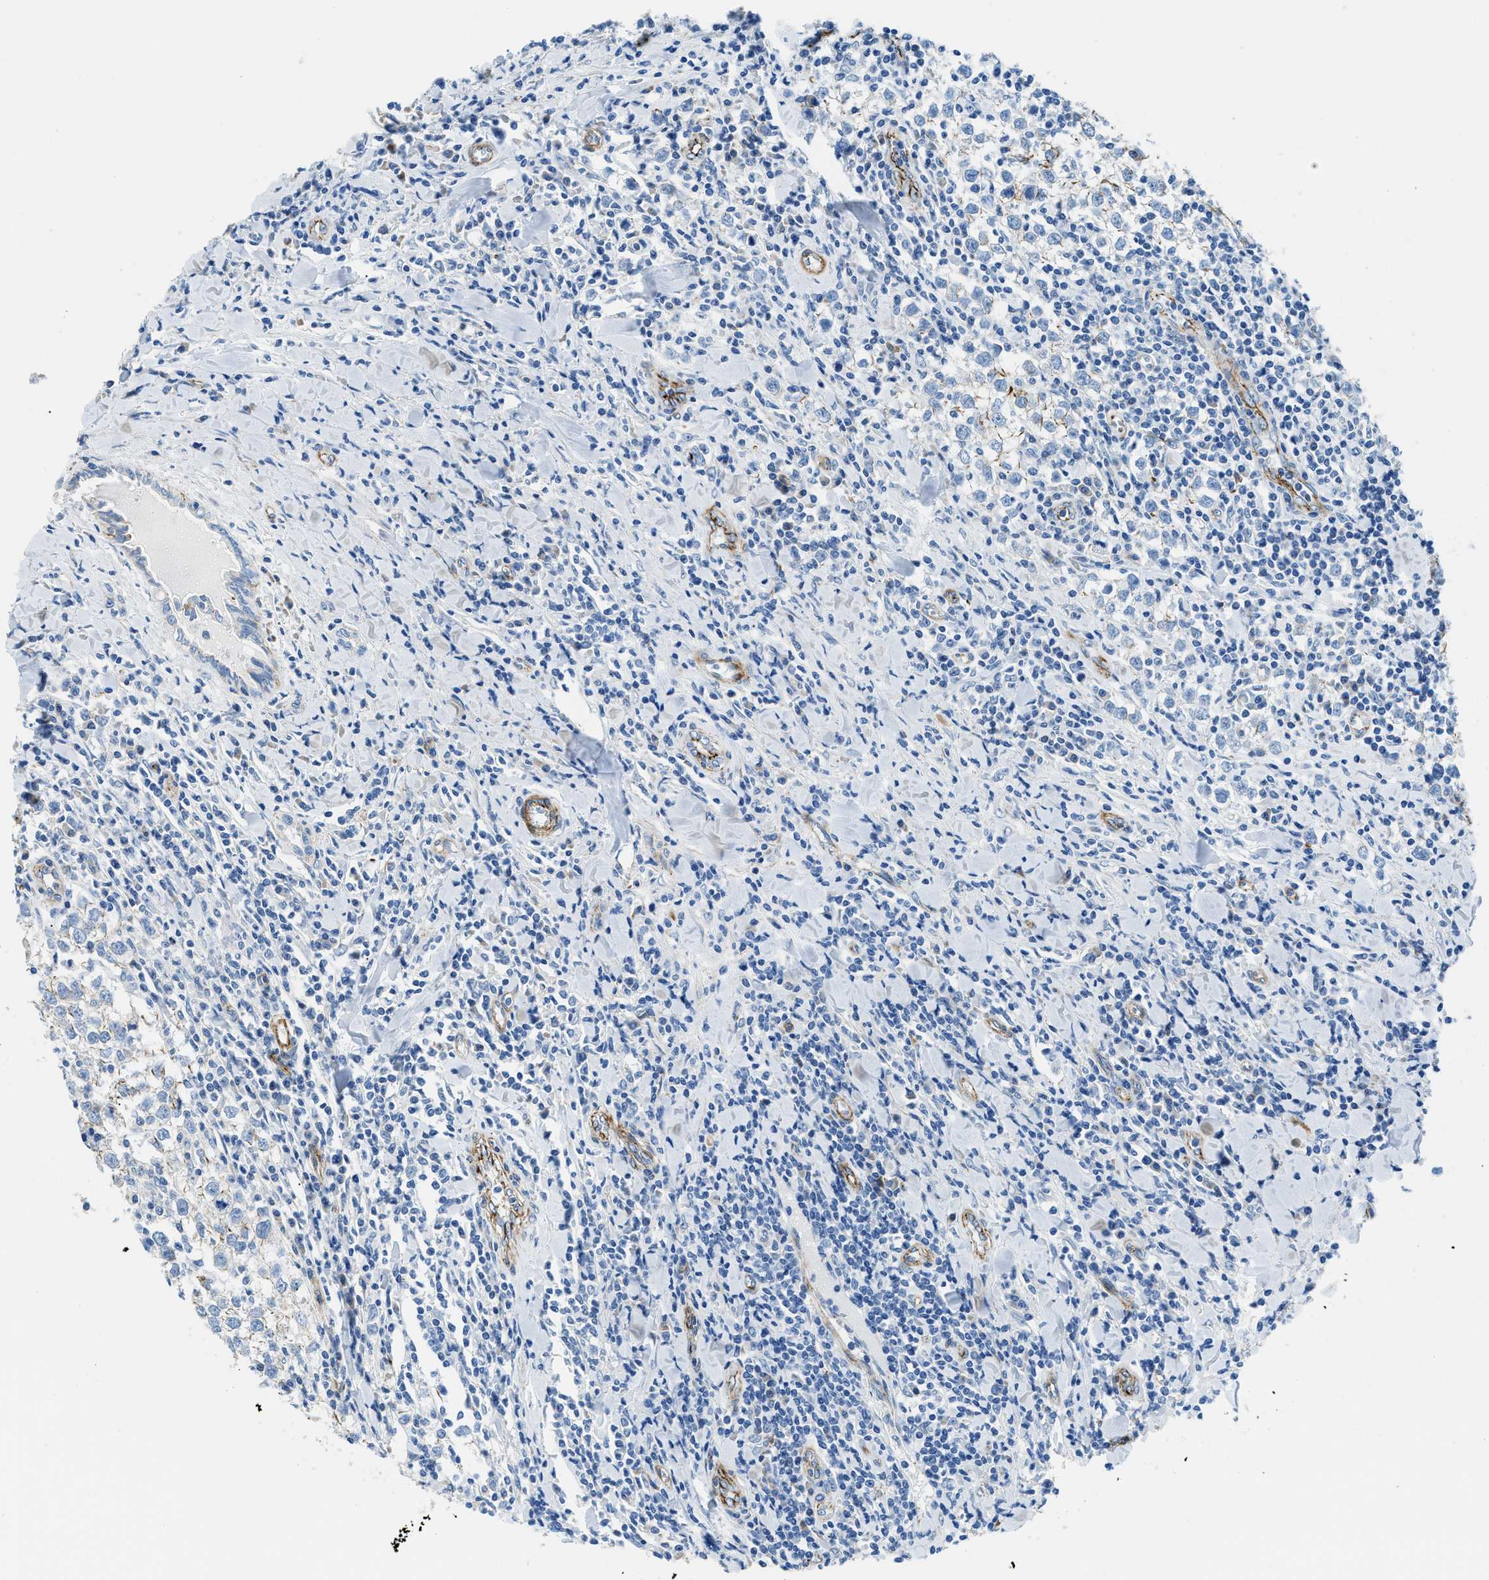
{"staining": {"intensity": "negative", "quantity": "none", "location": "none"}, "tissue": "testis cancer", "cell_type": "Tumor cells", "image_type": "cancer", "snomed": [{"axis": "morphology", "description": "Seminoma, NOS"}, {"axis": "morphology", "description": "Carcinoma, Embryonal, NOS"}, {"axis": "topography", "description": "Testis"}], "caption": "Immunohistochemistry (IHC) micrograph of neoplastic tissue: testis cancer stained with DAB (3,3'-diaminobenzidine) displays no significant protein expression in tumor cells.", "gene": "CUTA", "patient": {"sex": "male", "age": 36}}